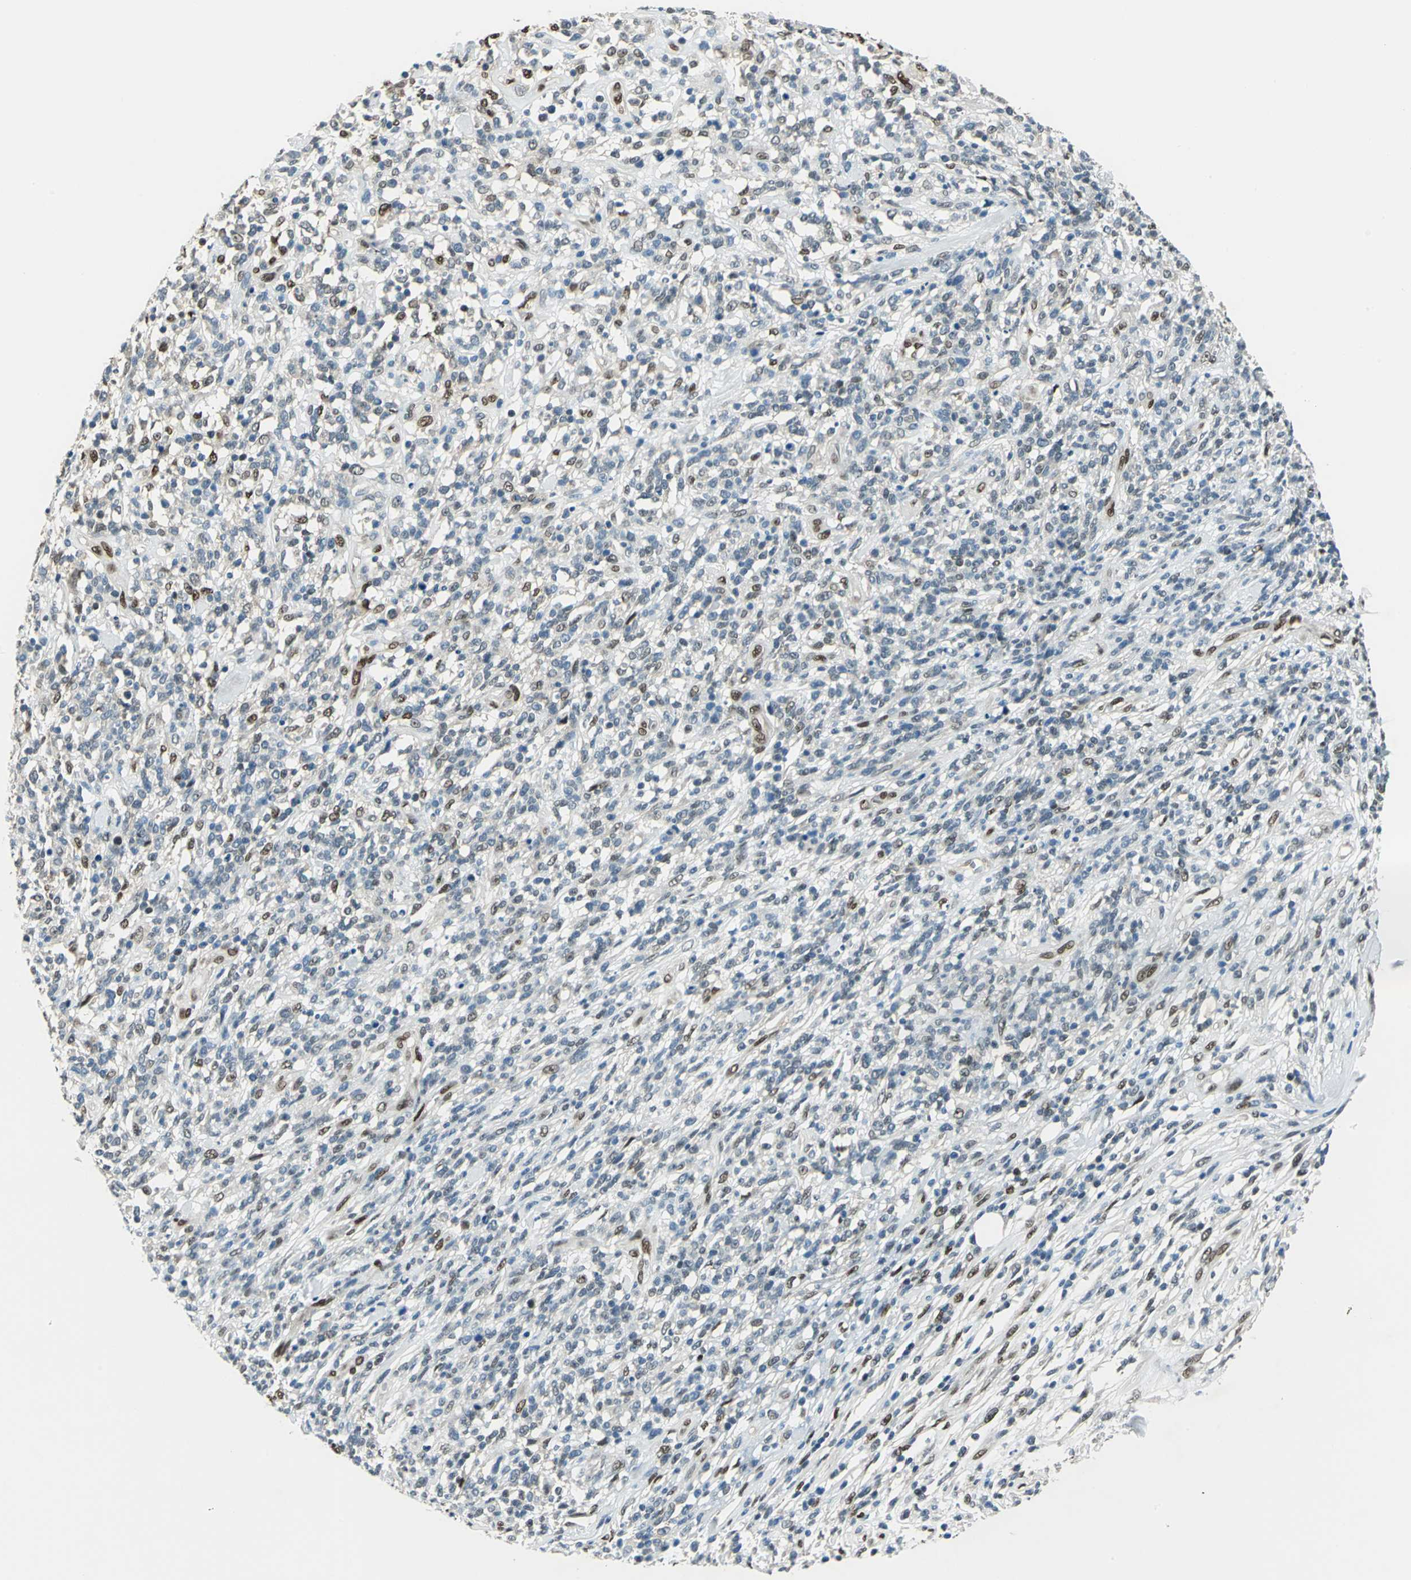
{"staining": {"intensity": "moderate", "quantity": "<25%", "location": "nuclear"}, "tissue": "lymphoma", "cell_type": "Tumor cells", "image_type": "cancer", "snomed": [{"axis": "morphology", "description": "Malignant lymphoma, non-Hodgkin's type, High grade"}, {"axis": "topography", "description": "Lymph node"}], "caption": "Malignant lymphoma, non-Hodgkin's type (high-grade) stained with a protein marker displays moderate staining in tumor cells.", "gene": "NFIA", "patient": {"sex": "female", "age": 73}}